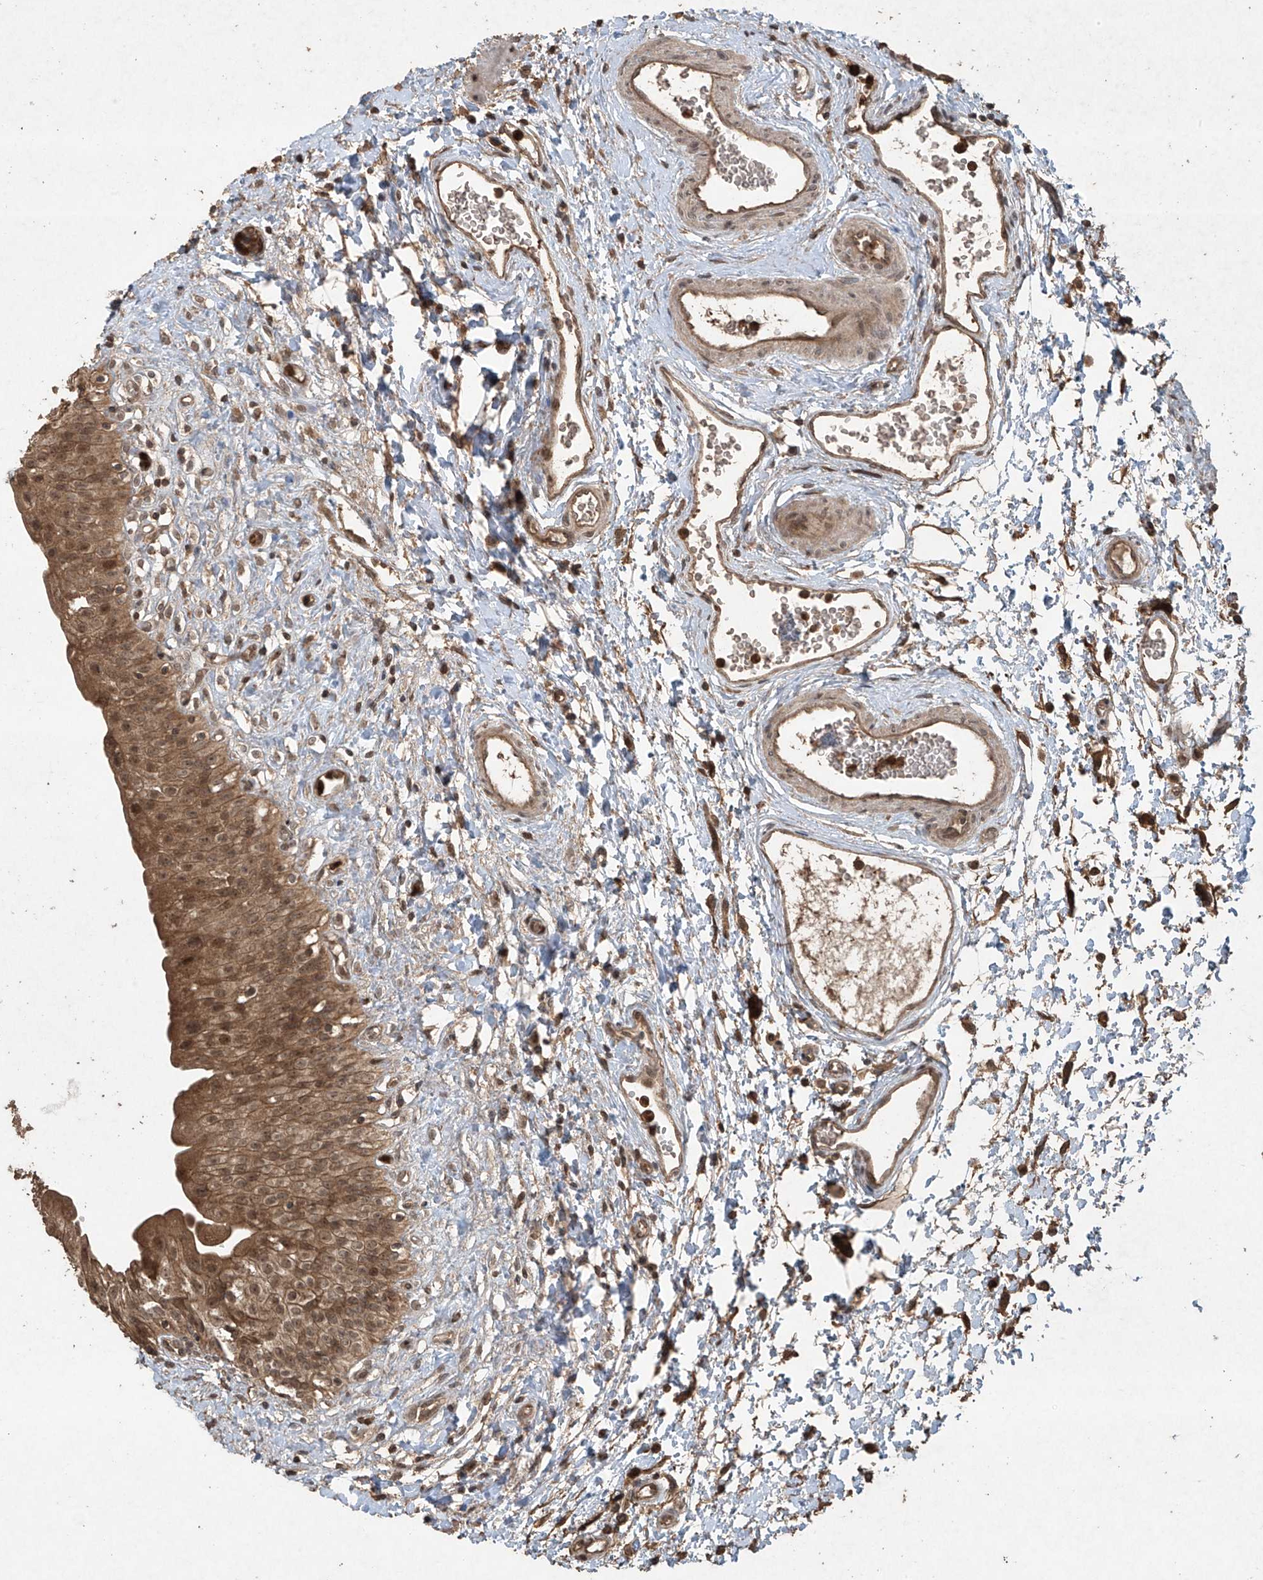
{"staining": {"intensity": "moderate", "quantity": ">75%", "location": "cytoplasmic/membranous,nuclear"}, "tissue": "urinary bladder", "cell_type": "Urothelial cells", "image_type": "normal", "snomed": [{"axis": "morphology", "description": "Normal tissue, NOS"}, {"axis": "topography", "description": "Urinary bladder"}], "caption": "Moderate cytoplasmic/membranous,nuclear protein staining is identified in approximately >75% of urothelial cells in urinary bladder.", "gene": "PGPEP1", "patient": {"sex": "male", "age": 51}}